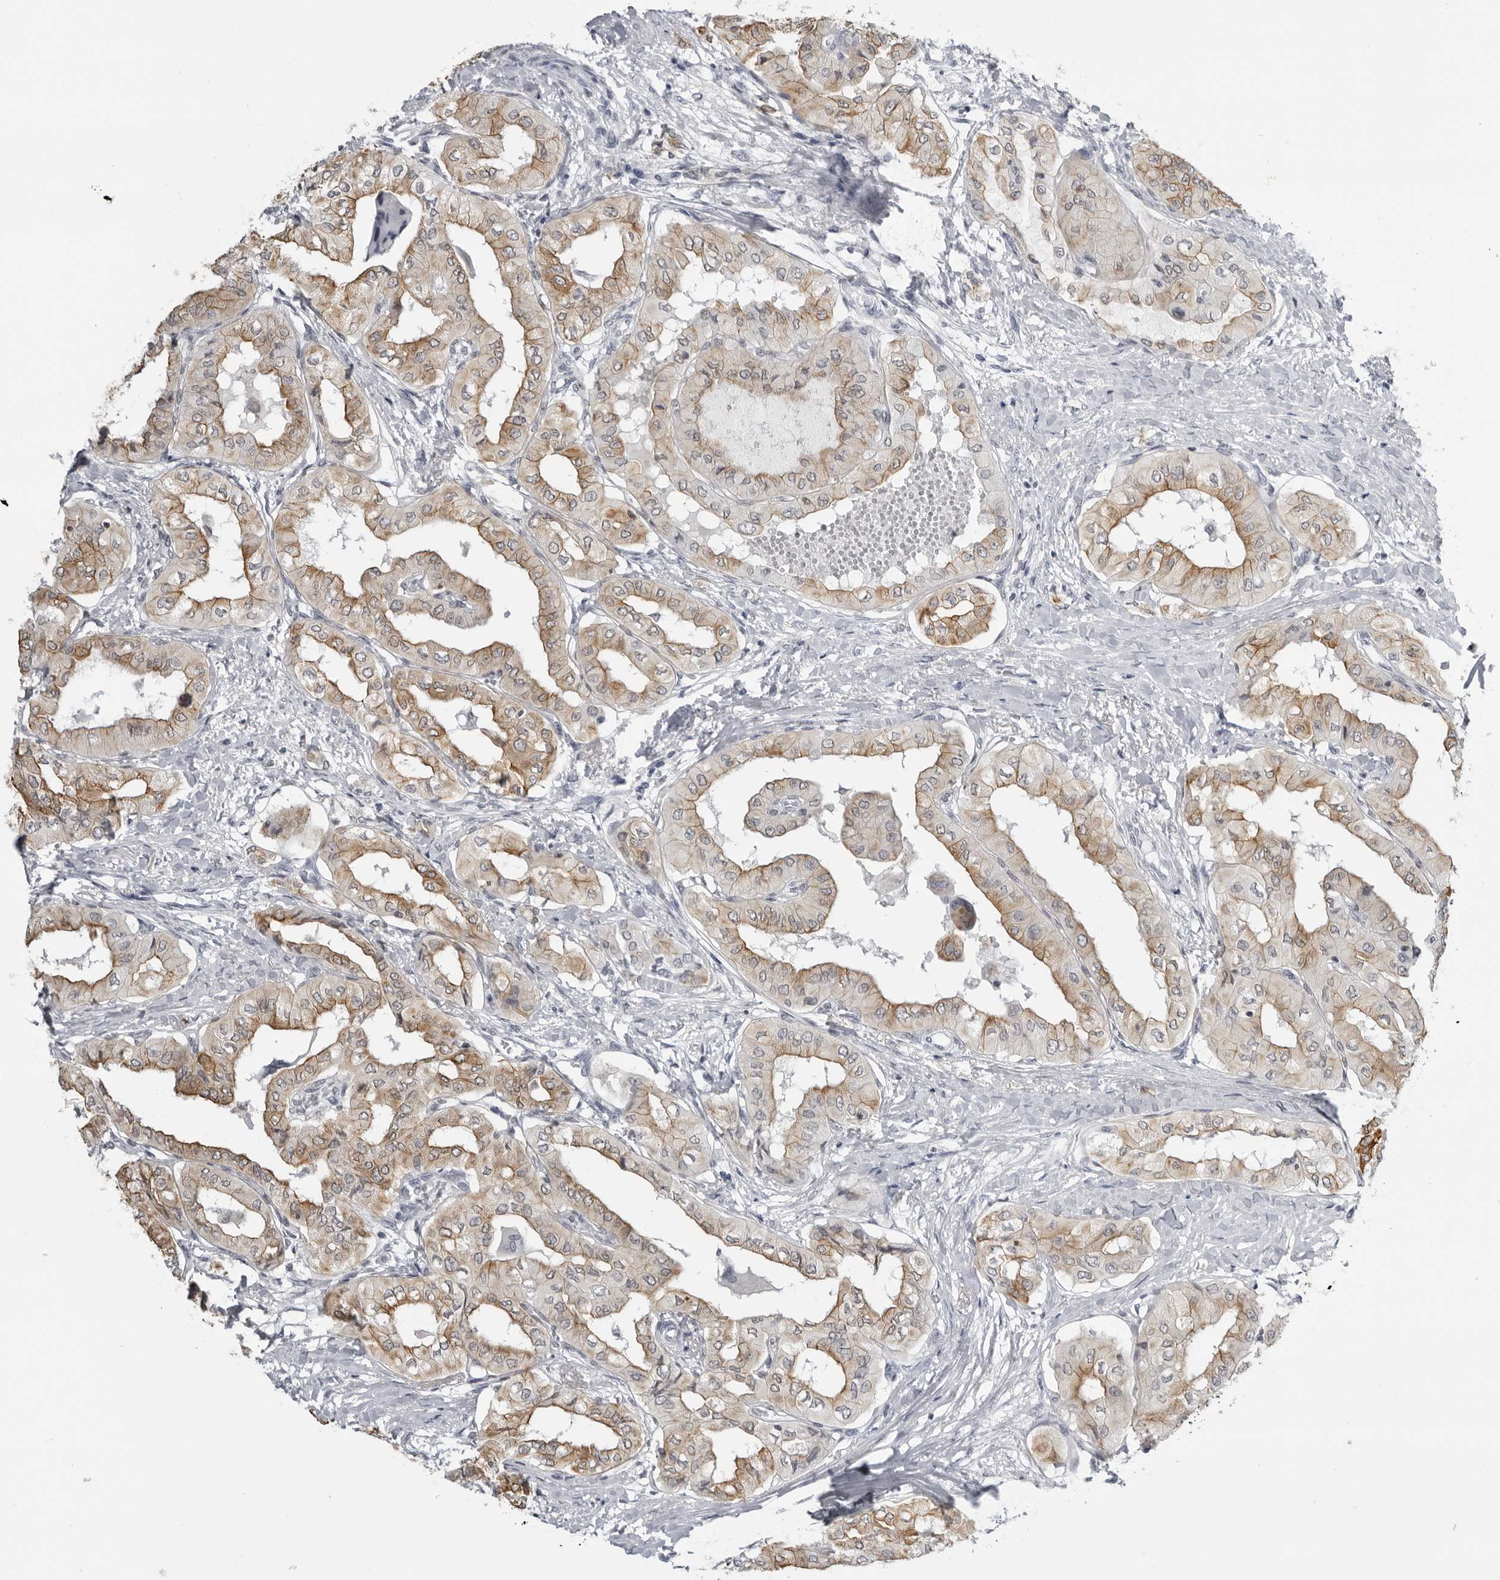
{"staining": {"intensity": "moderate", "quantity": "25%-75%", "location": "cytoplasmic/membranous"}, "tissue": "thyroid cancer", "cell_type": "Tumor cells", "image_type": "cancer", "snomed": [{"axis": "morphology", "description": "Papillary adenocarcinoma, NOS"}, {"axis": "topography", "description": "Thyroid gland"}], "caption": "Thyroid cancer (papillary adenocarcinoma) stained with DAB immunohistochemistry (IHC) reveals medium levels of moderate cytoplasmic/membranous staining in about 25%-75% of tumor cells.", "gene": "SERPINF2", "patient": {"sex": "female", "age": 59}}